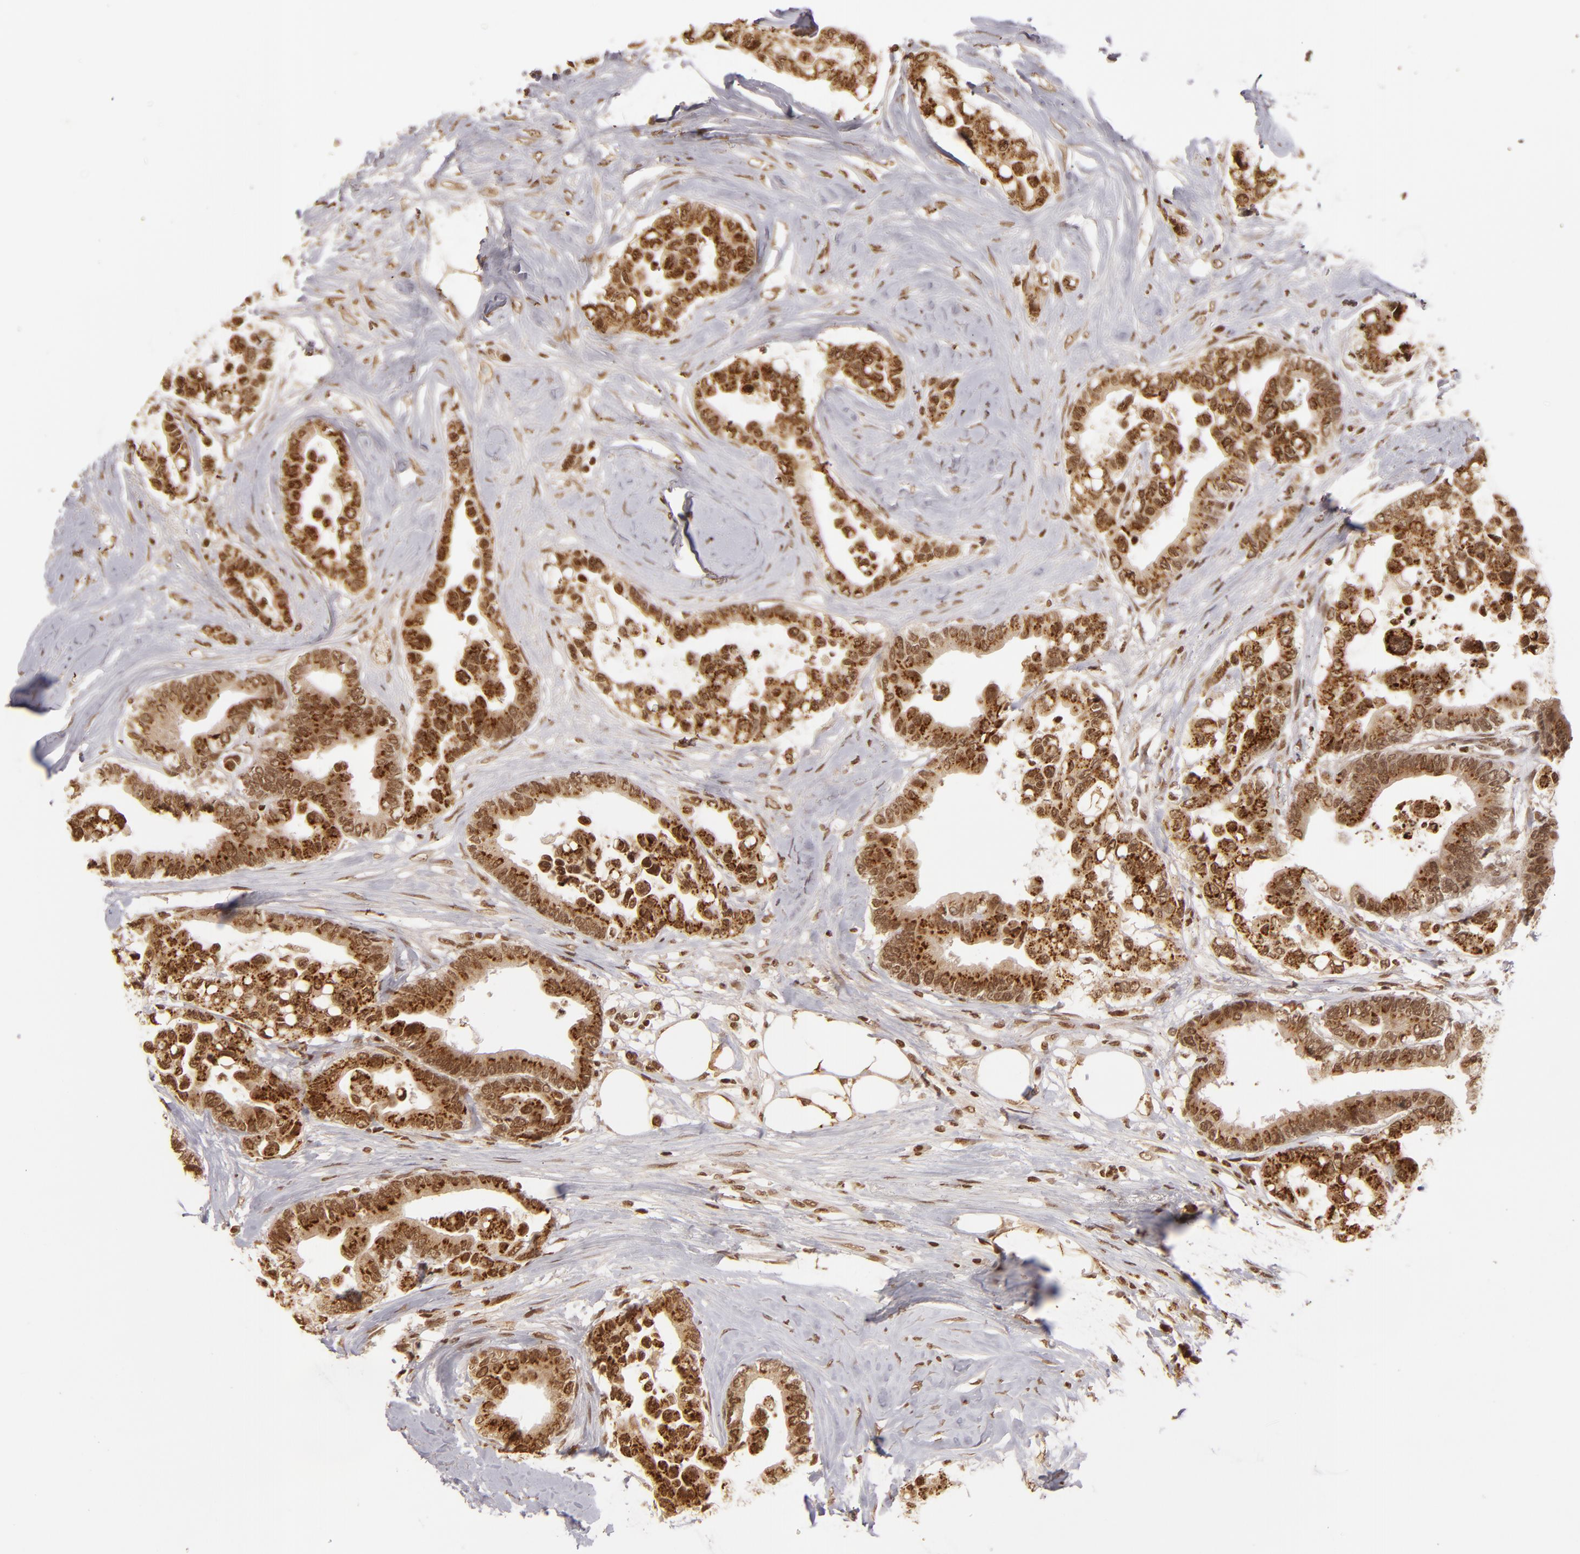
{"staining": {"intensity": "strong", "quantity": ">75%", "location": "cytoplasmic/membranous,nuclear"}, "tissue": "colorectal cancer", "cell_type": "Tumor cells", "image_type": "cancer", "snomed": [{"axis": "morphology", "description": "Adenocarcinoma, NOS"}, {"axis": "topography", "description": "Colon"}], "caption": "Adenocarcinoma (colorectal) was stained to show a protein in brown. There is high levels of strong cytoplasmic/membranous and nuclear expression in about >75% of tumor cells.", "gene": "CUL3", "patient": {"sex": "male", "age": 82}}